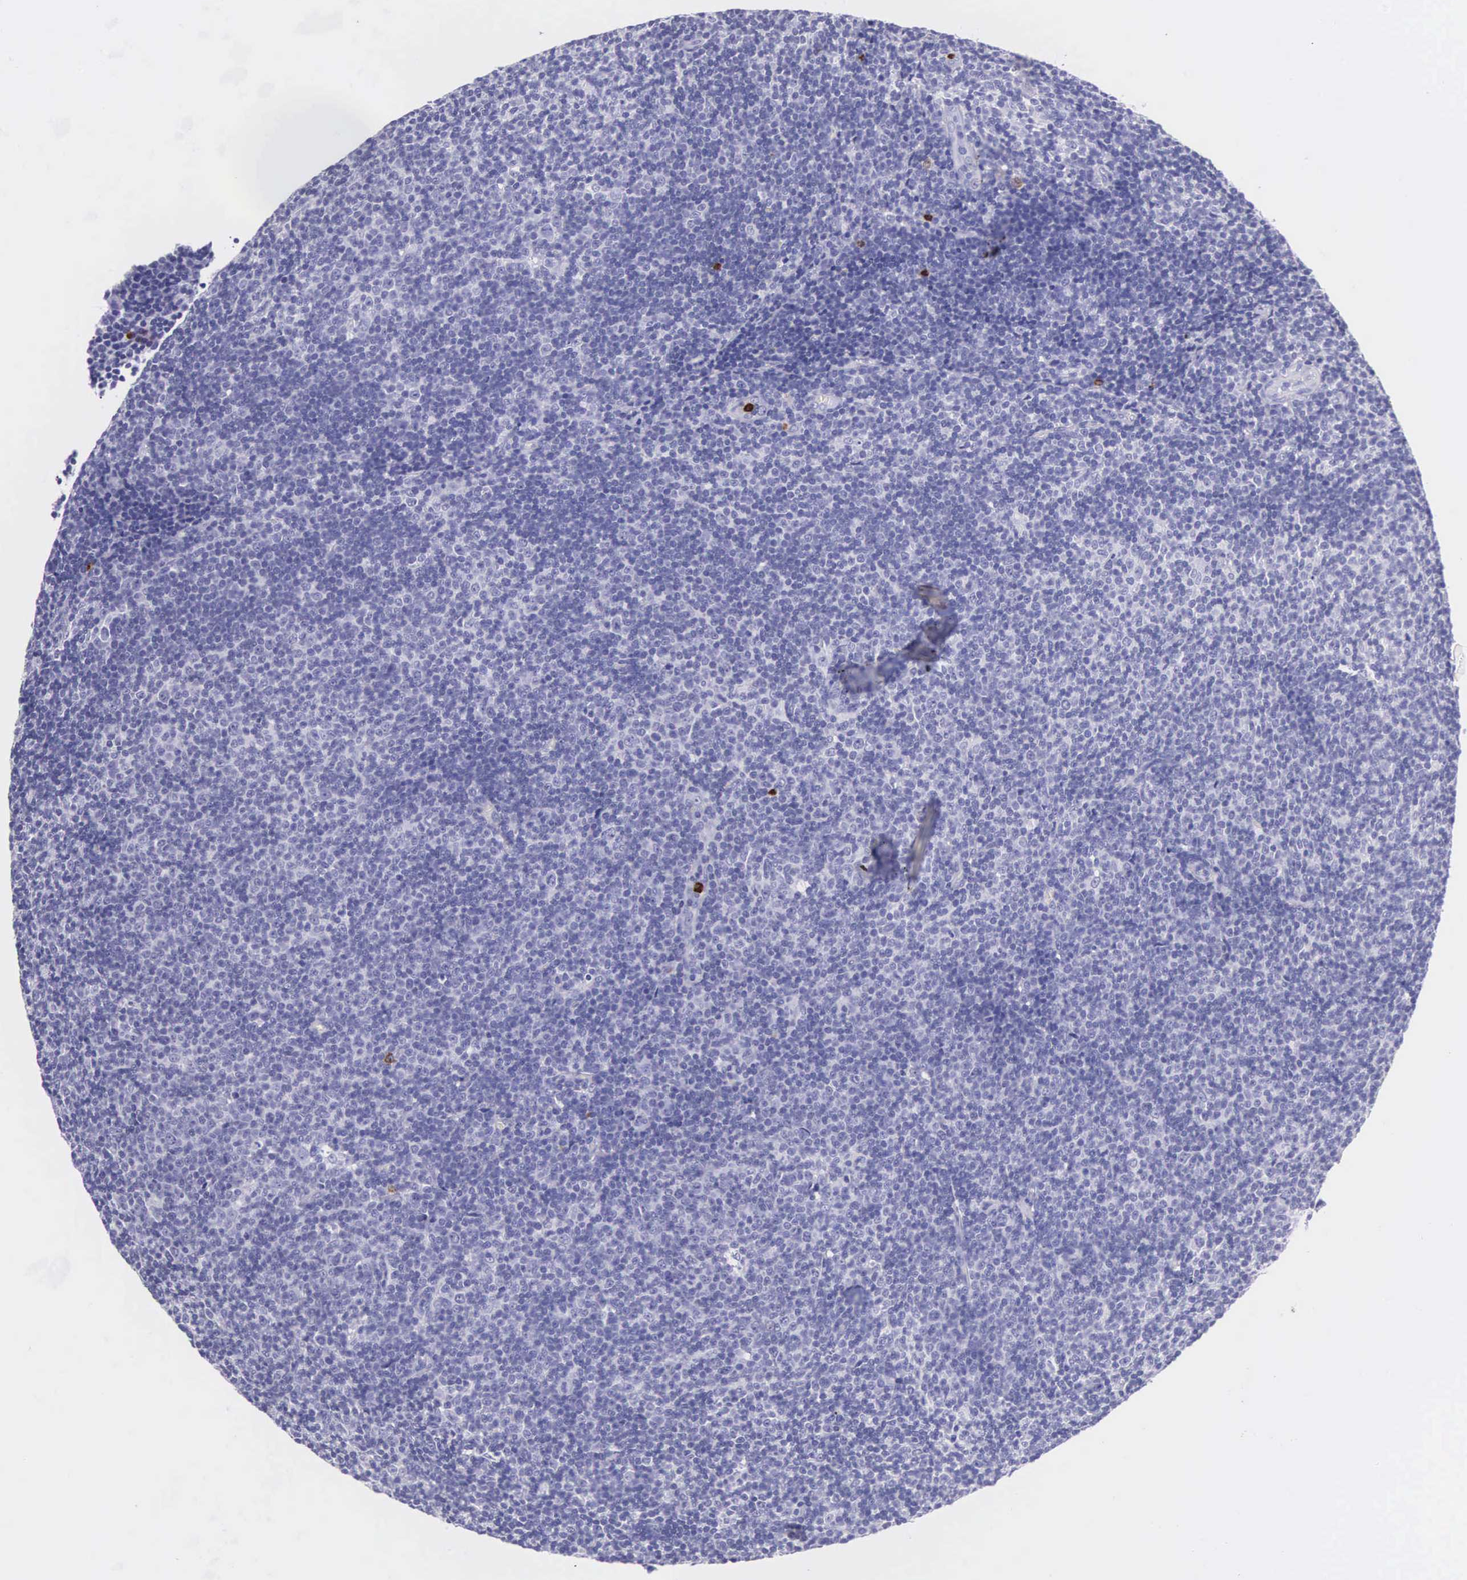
{"staining": {"intensity": "negative", "quantity": "none", "location": "none"}, "tissue": "lymphoma", "cell_type": "Tumor cells", "image_type": "cancer", "snomed": [{"axis": "morphology", "description": "Malignant lymphoma, non-Hodgkin's type, Low grade"}, {"axis": "topography", "description": "Lymph node"}], "caption": "High magnification brightfield microscopy of malignant lymphoma, non-Hodgkin's type (low-grade) stained with DAB (3,3'-diaminobenzidine) (brown) and counterstained with hematoxylin (blue): tumor cells show no significant positivity. (DAB (3,3'-diaminobenzidine) immunohistochemistry (IHC) visualized using brightfield microscopy, high magnification).", "gene": "FCN1", "patient": {"sex": "male", "age": 49}}